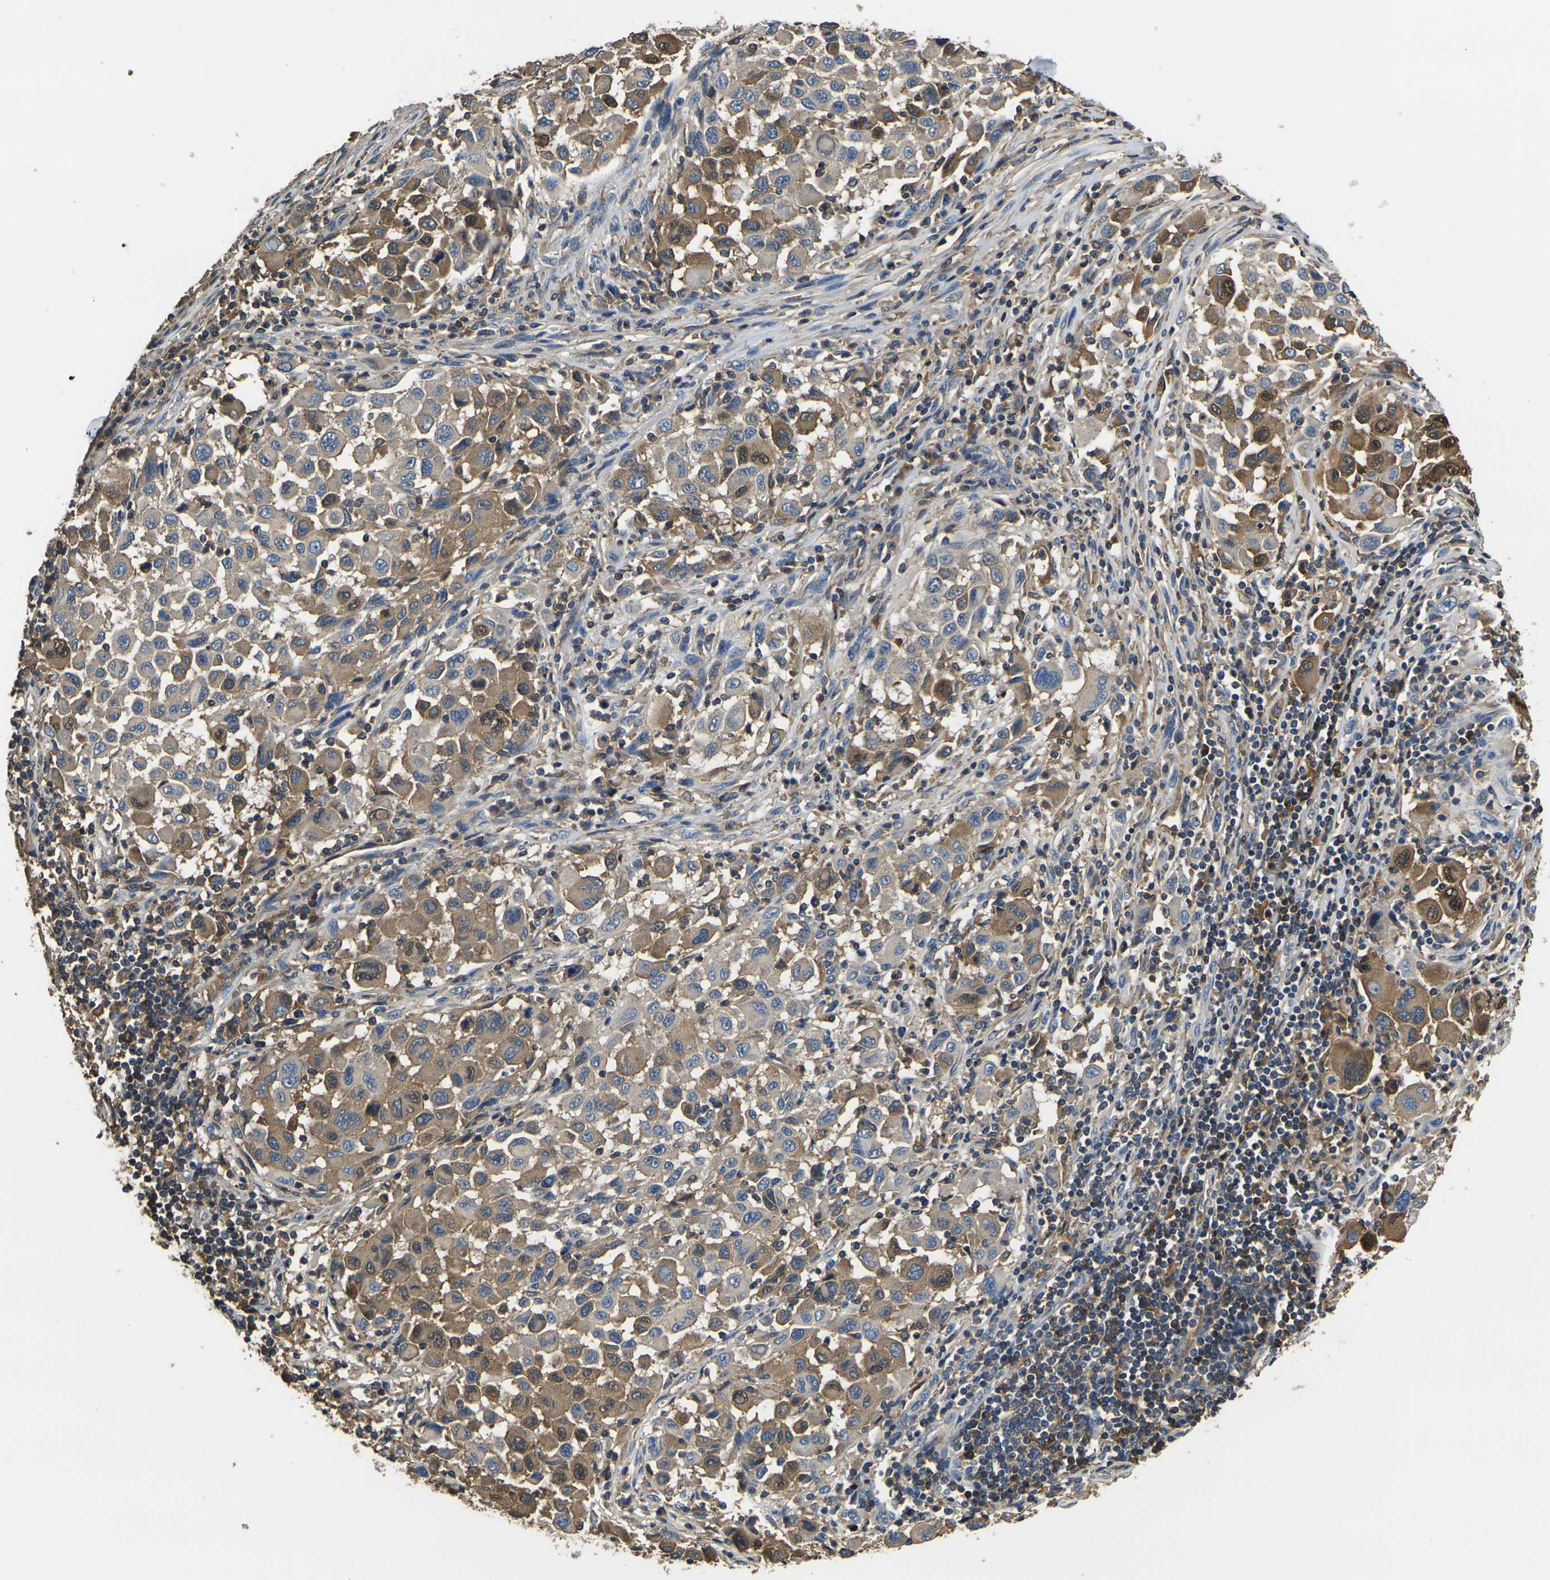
{"staining": {"intensity": "moderate", "quantity": "25%-75%", "location": "cytoplasmic/membranous"}, "tissue": "melanoma", "cell_type": "Tumor cells", "image_type": "cancer", "snomed": [{"axis": "morphology", "description": "Malignant melanoma, Metastatic site"}, {"axis": "topography", "description": "Lymph node"}], "caption": "Immunohistochemical staining of melanoma shows medium levels of moderate cytoplasmic/membranous protein expression in approximately 25%-75% of tumor cells. (Stains: DAB in brown, nuclei in blue, Microscopy: brightfield microscopy at high magnification).", "gene": "HSPG2", "patient": {"sex": "male", "age": 61}}